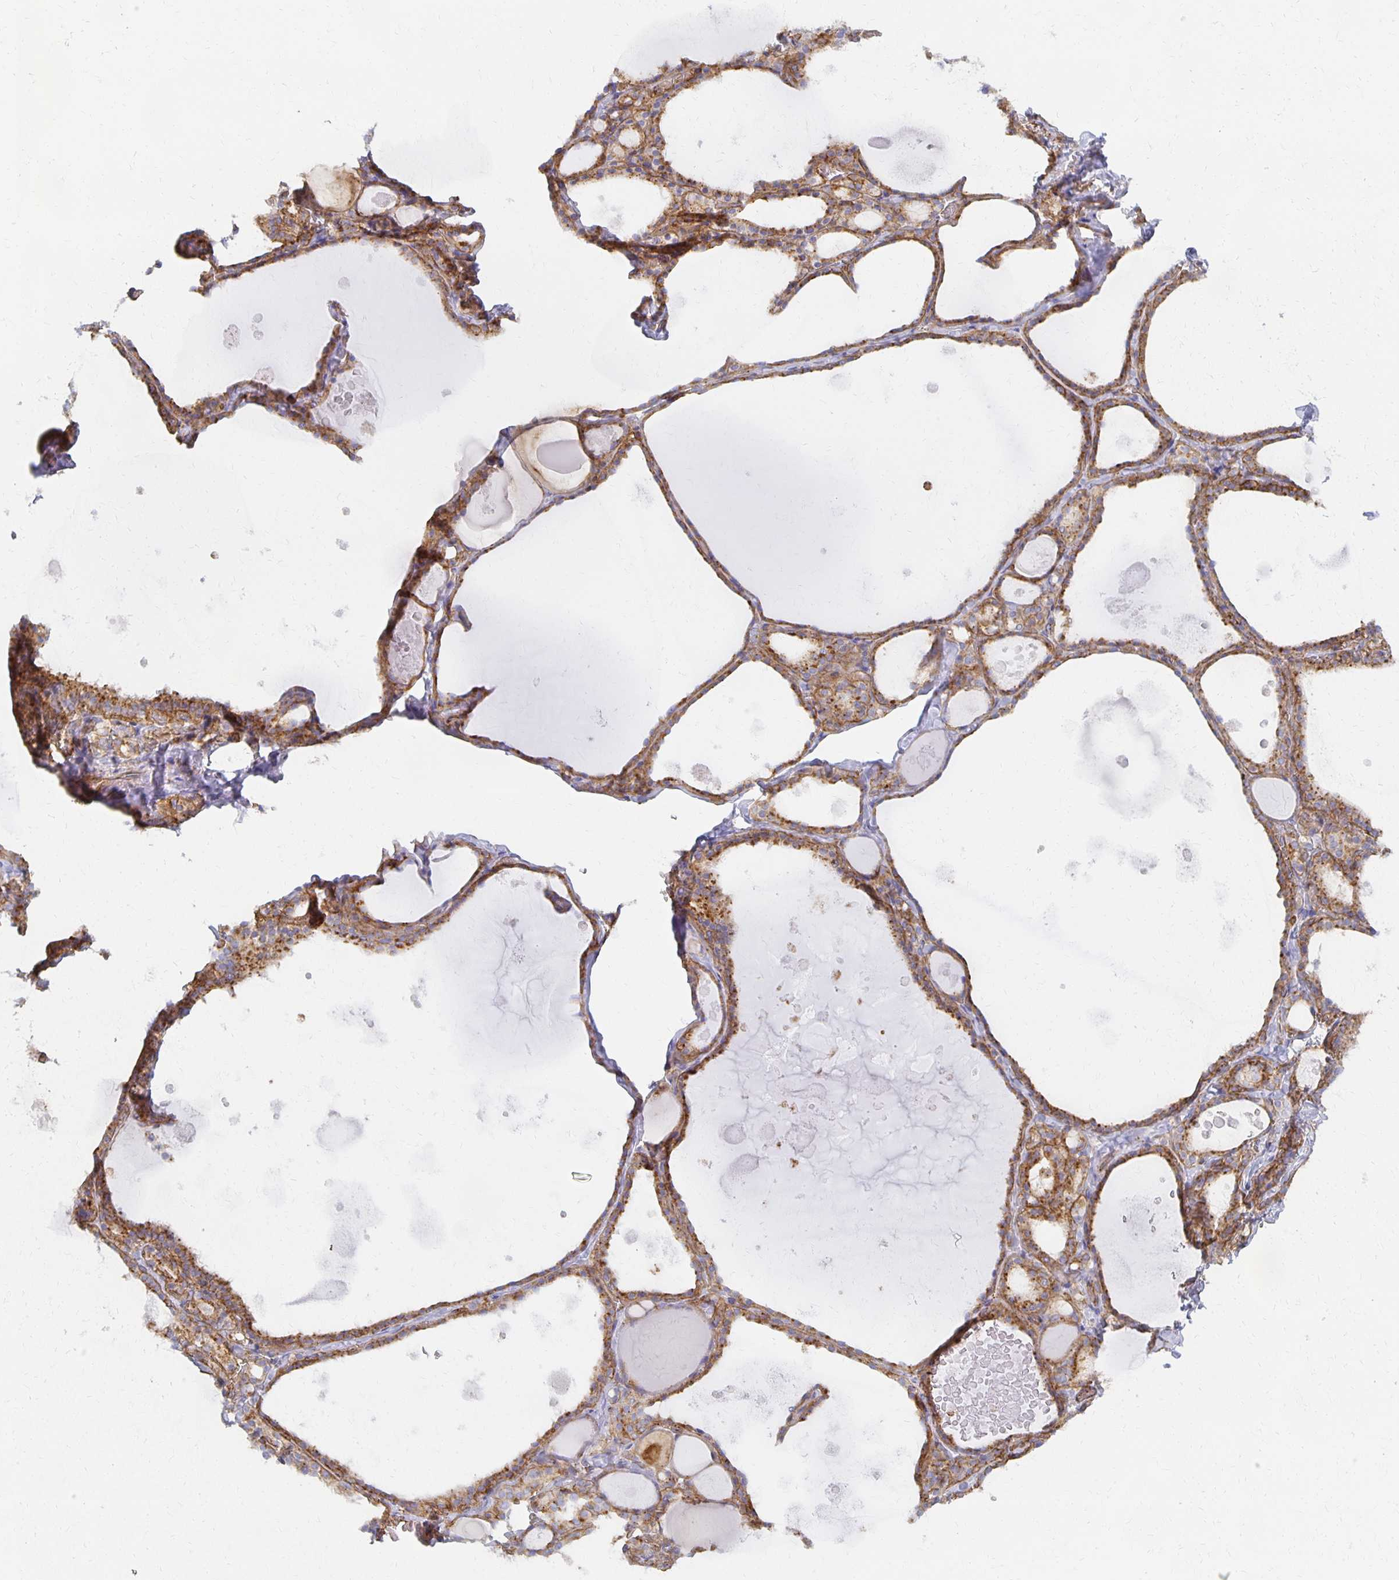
{"staining": {"intensity": "moderate", "quantity": ">75%", "location": "cytoplasmic/membranous"}, "tissue": "thyroid gland", "cell_type": "Glandular cells", "image_type": "normal", "snomed": [{"axis": "morphology", "description": "Normal tissue, NOS"}, {"axis": "topography", "description": "Thyroid gland"}], "caption": "Immunohistochemistry (IHC) micrograph of benign human thyroid gland stained for a protein (brown), which displays medium levels of moderate cytoplasmic/membranous staining in about >75% of glandular cells.", "gene": "TAAR1", "patient": {"sex": "male", "age": 56}}